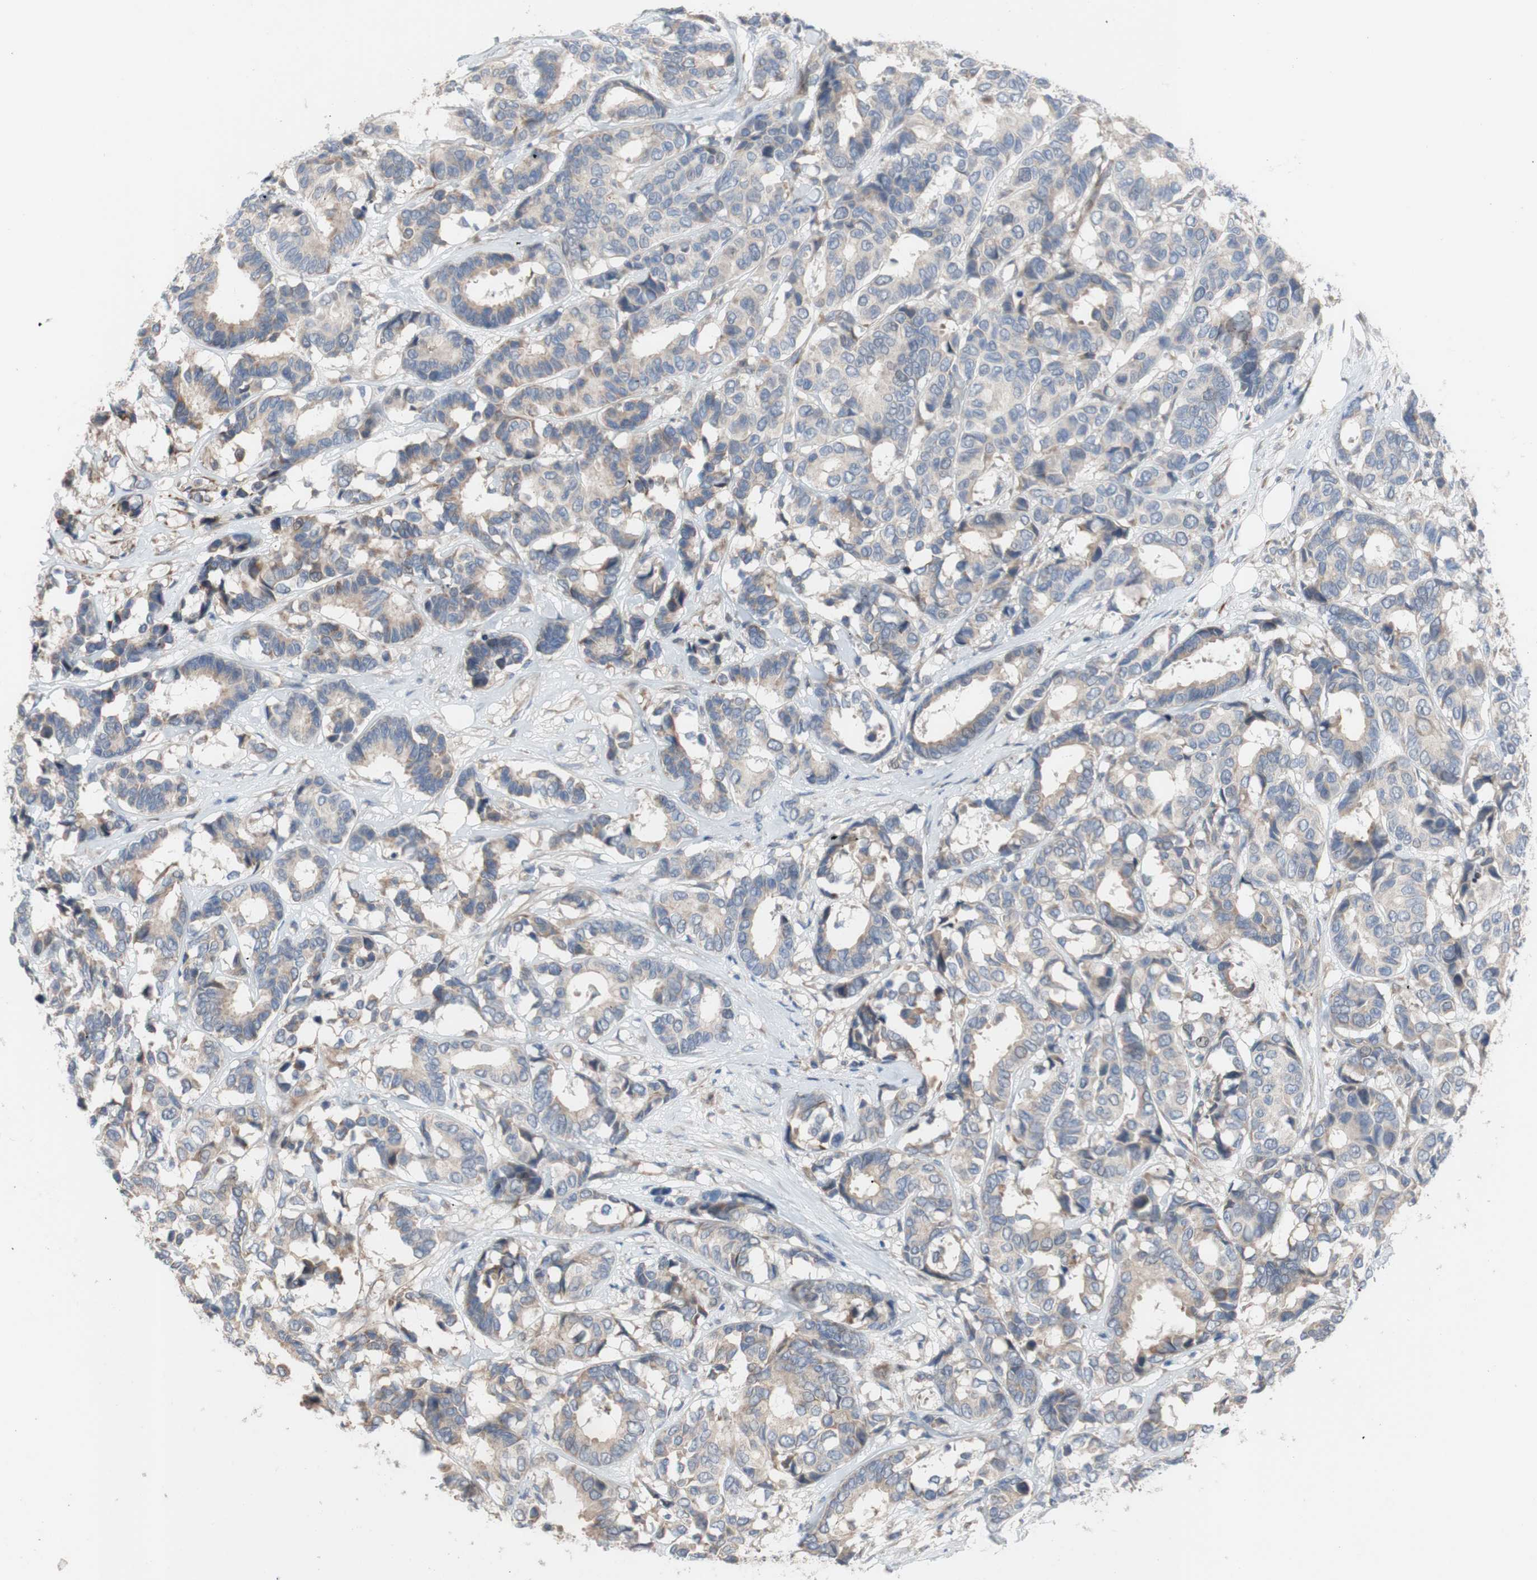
{"staining": {"intensity": "weak", "quantity": ">75%", "location": "cytoplasmic/membranous"}, "tissue": "breast cancer", "cell_type": "Tumor cells", "image_type": "cancer", "snomed": [{"axis": "morphology", "description": "Duct carcinoma"}, {"axis": "topography", "description": "Breast"}], "caption": "Invasive ductal carcinoma (breast) stained with immunohistochemistry shows weak cytoplasmic/membranous expression in about >75% of tumor cells.", "gene": "TTC14", "patient": {"sex": "female", "age": 87}}